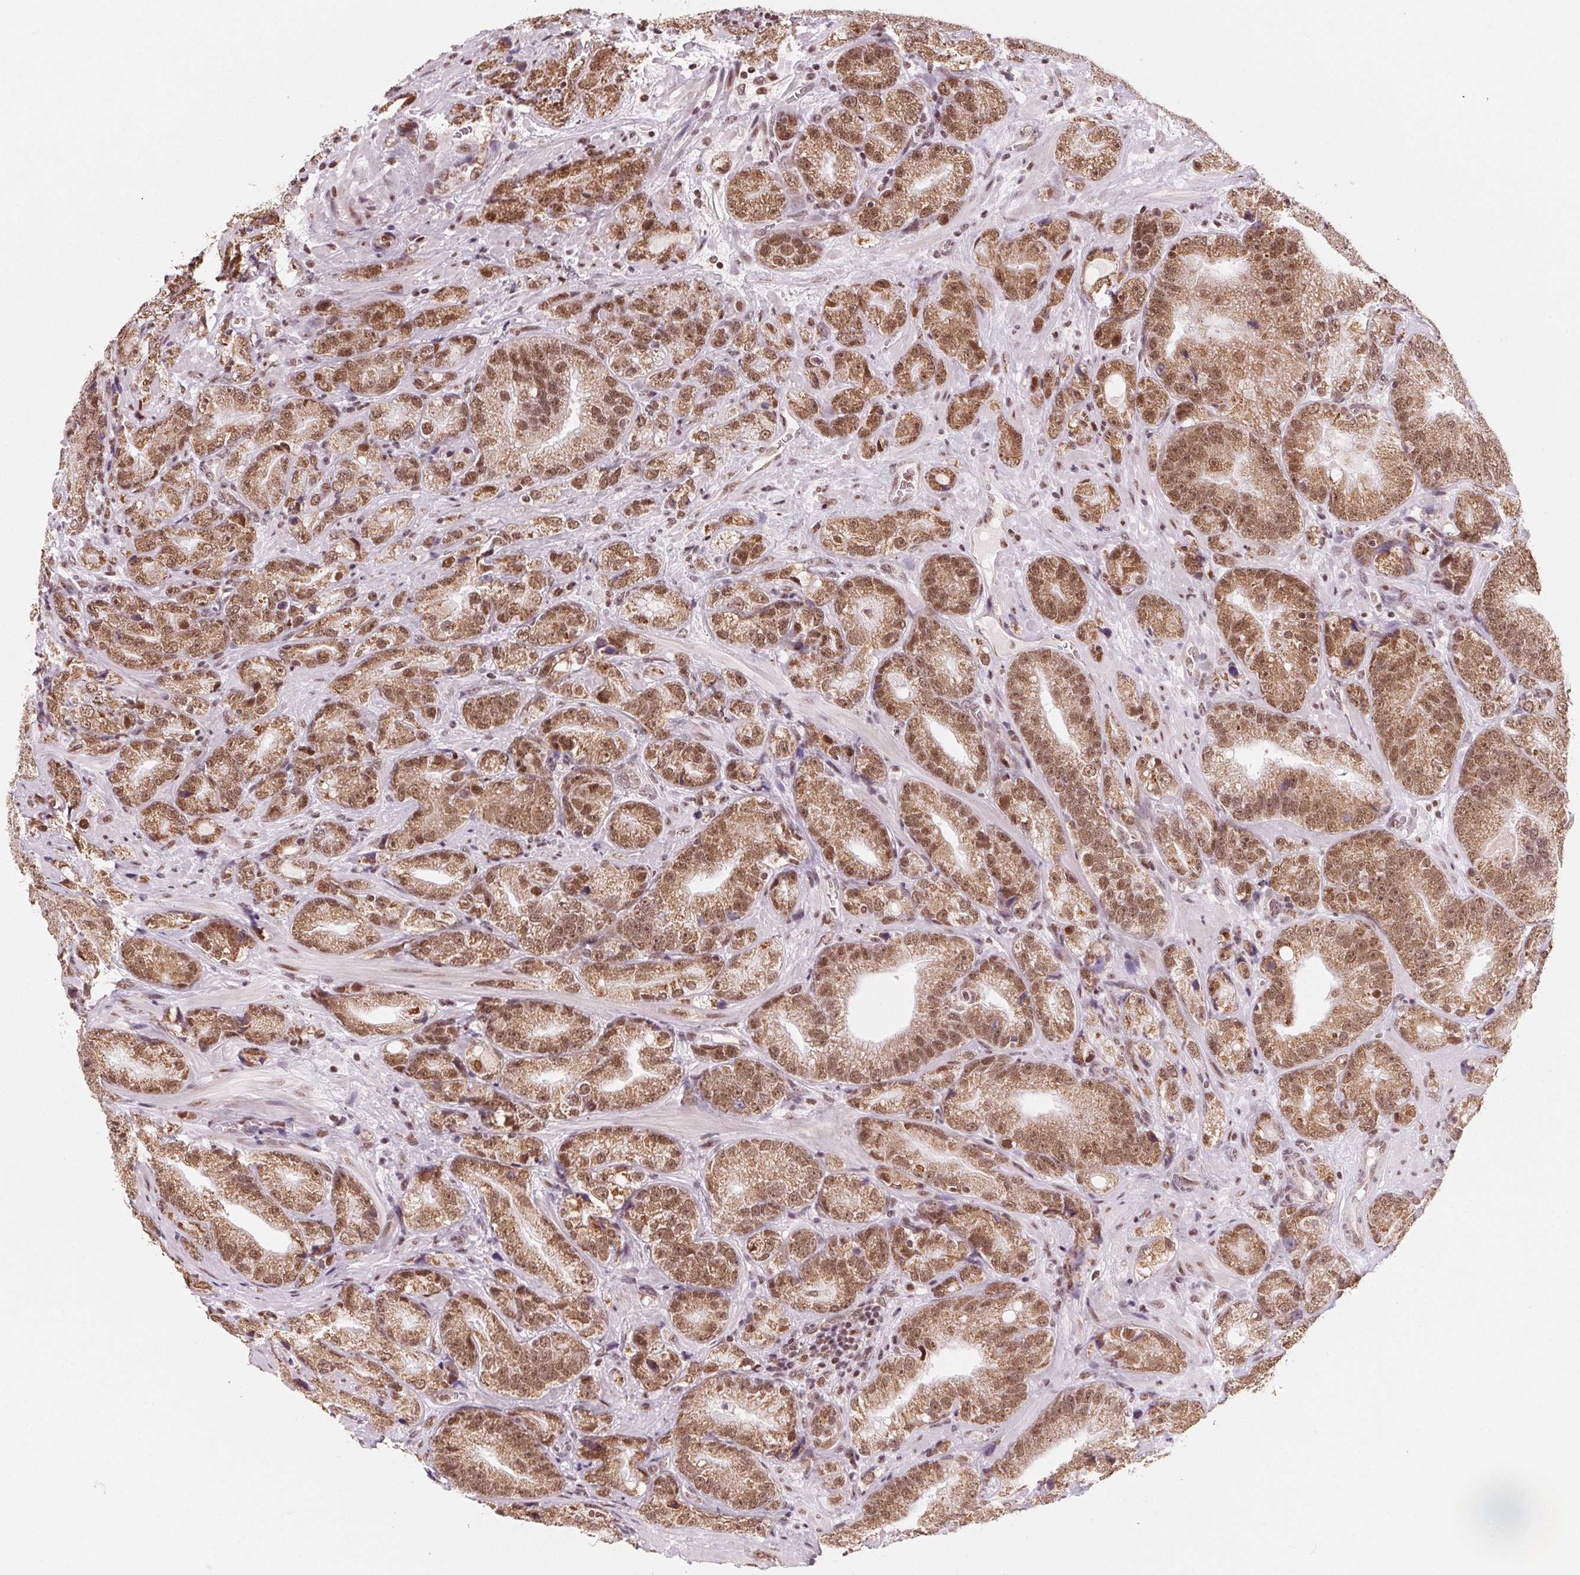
{"staining": {"intensity": "moderate", "quantity": ">75%", "location": "cytoplasmic/membranous,nuclear"}, "tissue": "prostate cancer", "cell_type": "Tumor cells", "image_type": "cancer", "snomed": [{"axis": "morphology", "description": "Adenocarcinoma, NOS"}, {"axis": "topography", "description": "Prostate"}], "caption": "Moderate cytoplasmic/membranous and nuclear positivity for a protein is appreciated in about >75% of tumor cells of prostate cancer (adenocarcinoma) using immunohistochemistry.", "gene": "TOPORS", "patient": {"sex": "male", "age": 63}}